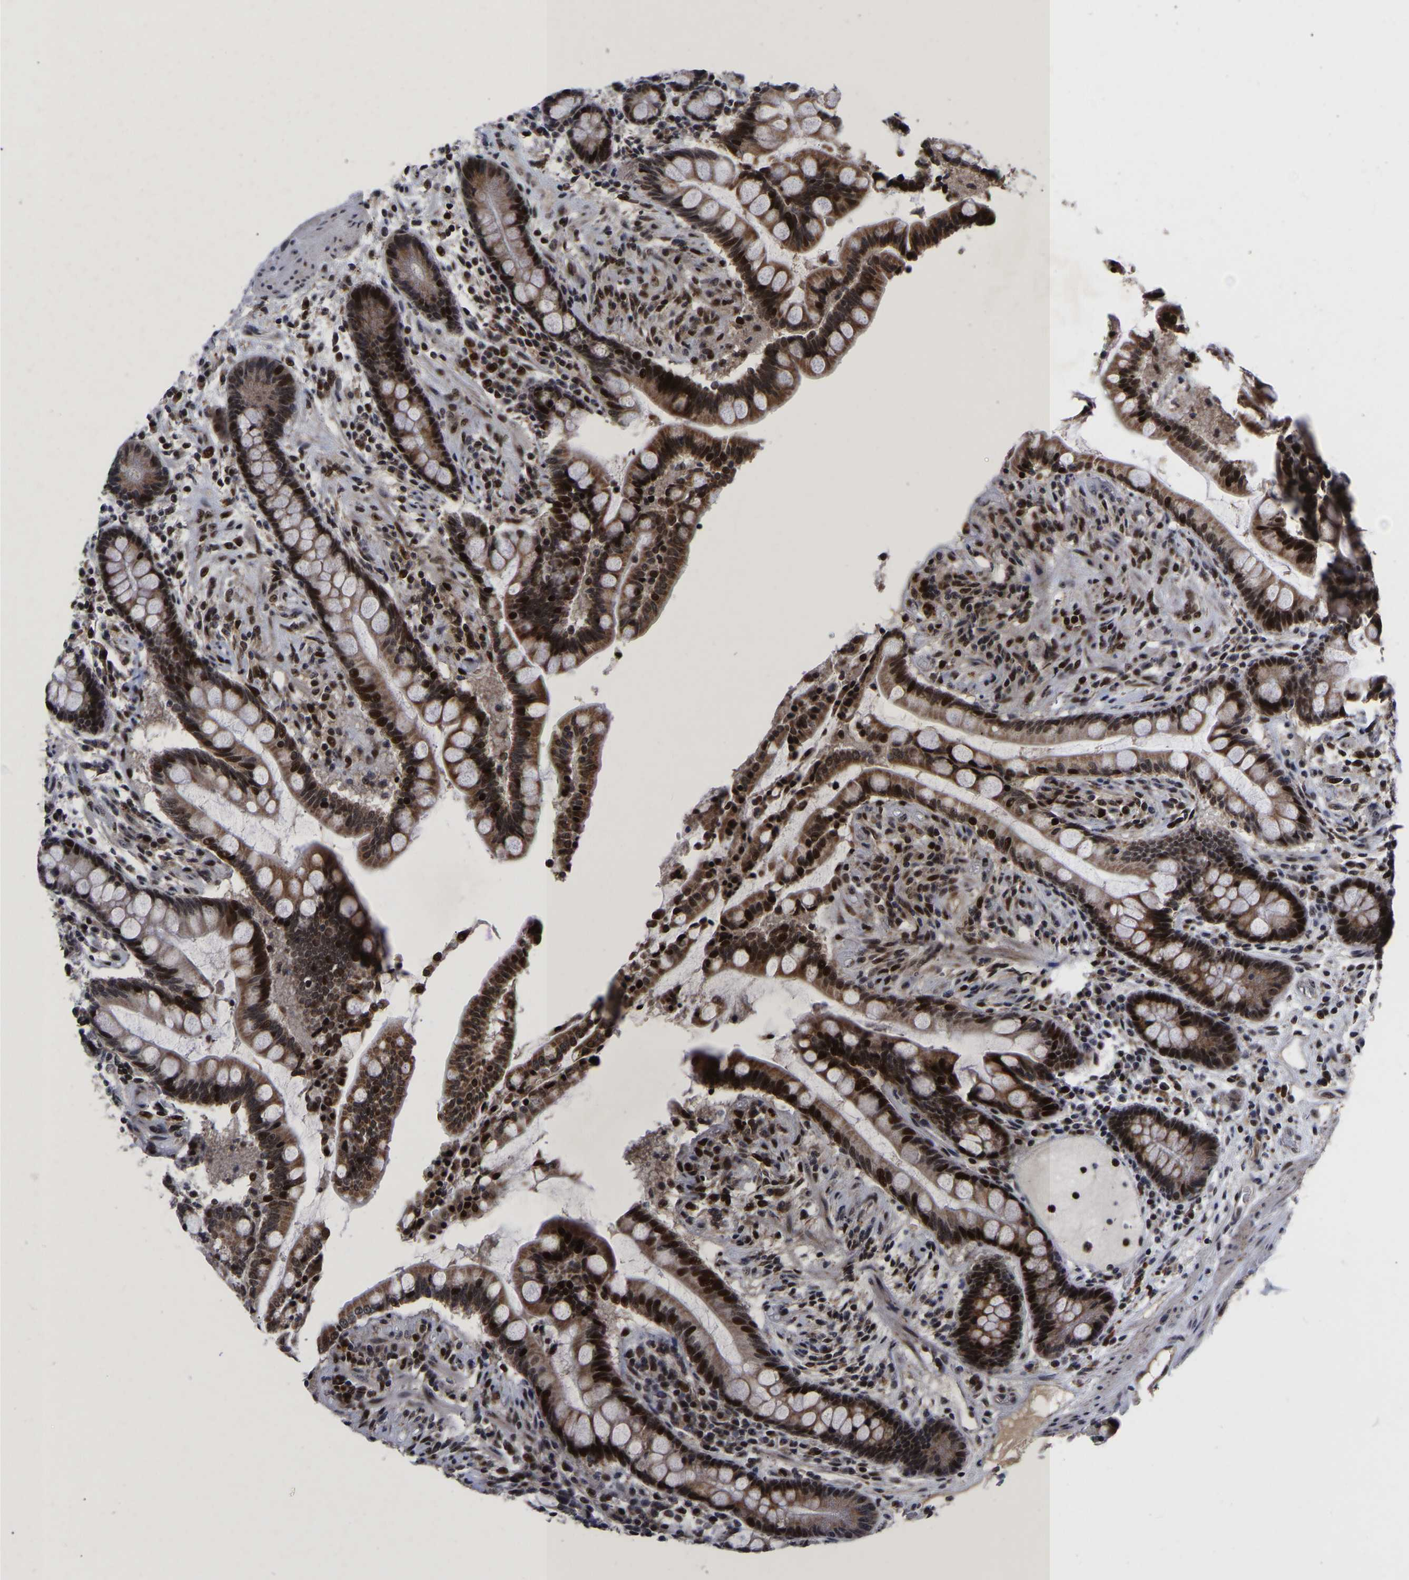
{"staining": {"intensity": "weak", "quantity": "25%-75%", "location": "nuclear"}, "tissue": "colon", "cell_type": "Endothelial cells", "image_type": "normal", "snomed": [{"axis": "morphology", "description": "Normal tissue, NOS"}, {"axis": "topography", "description": "Colon"}], "caption": "An IHC photomicrograph of unremarkable tissue is shown. Protein staining in brown shows weak nuclear positivity in colon within endothelial cells. The staining was performed using DAB (3,3'-diaminobenzidine) to visualize the protein expression in brown, while the nuclei were stained in blue with hematoxylin (Magnification: 20x).", "gene": "JUNB", "patient": {"sex": "male", "age": 73}}